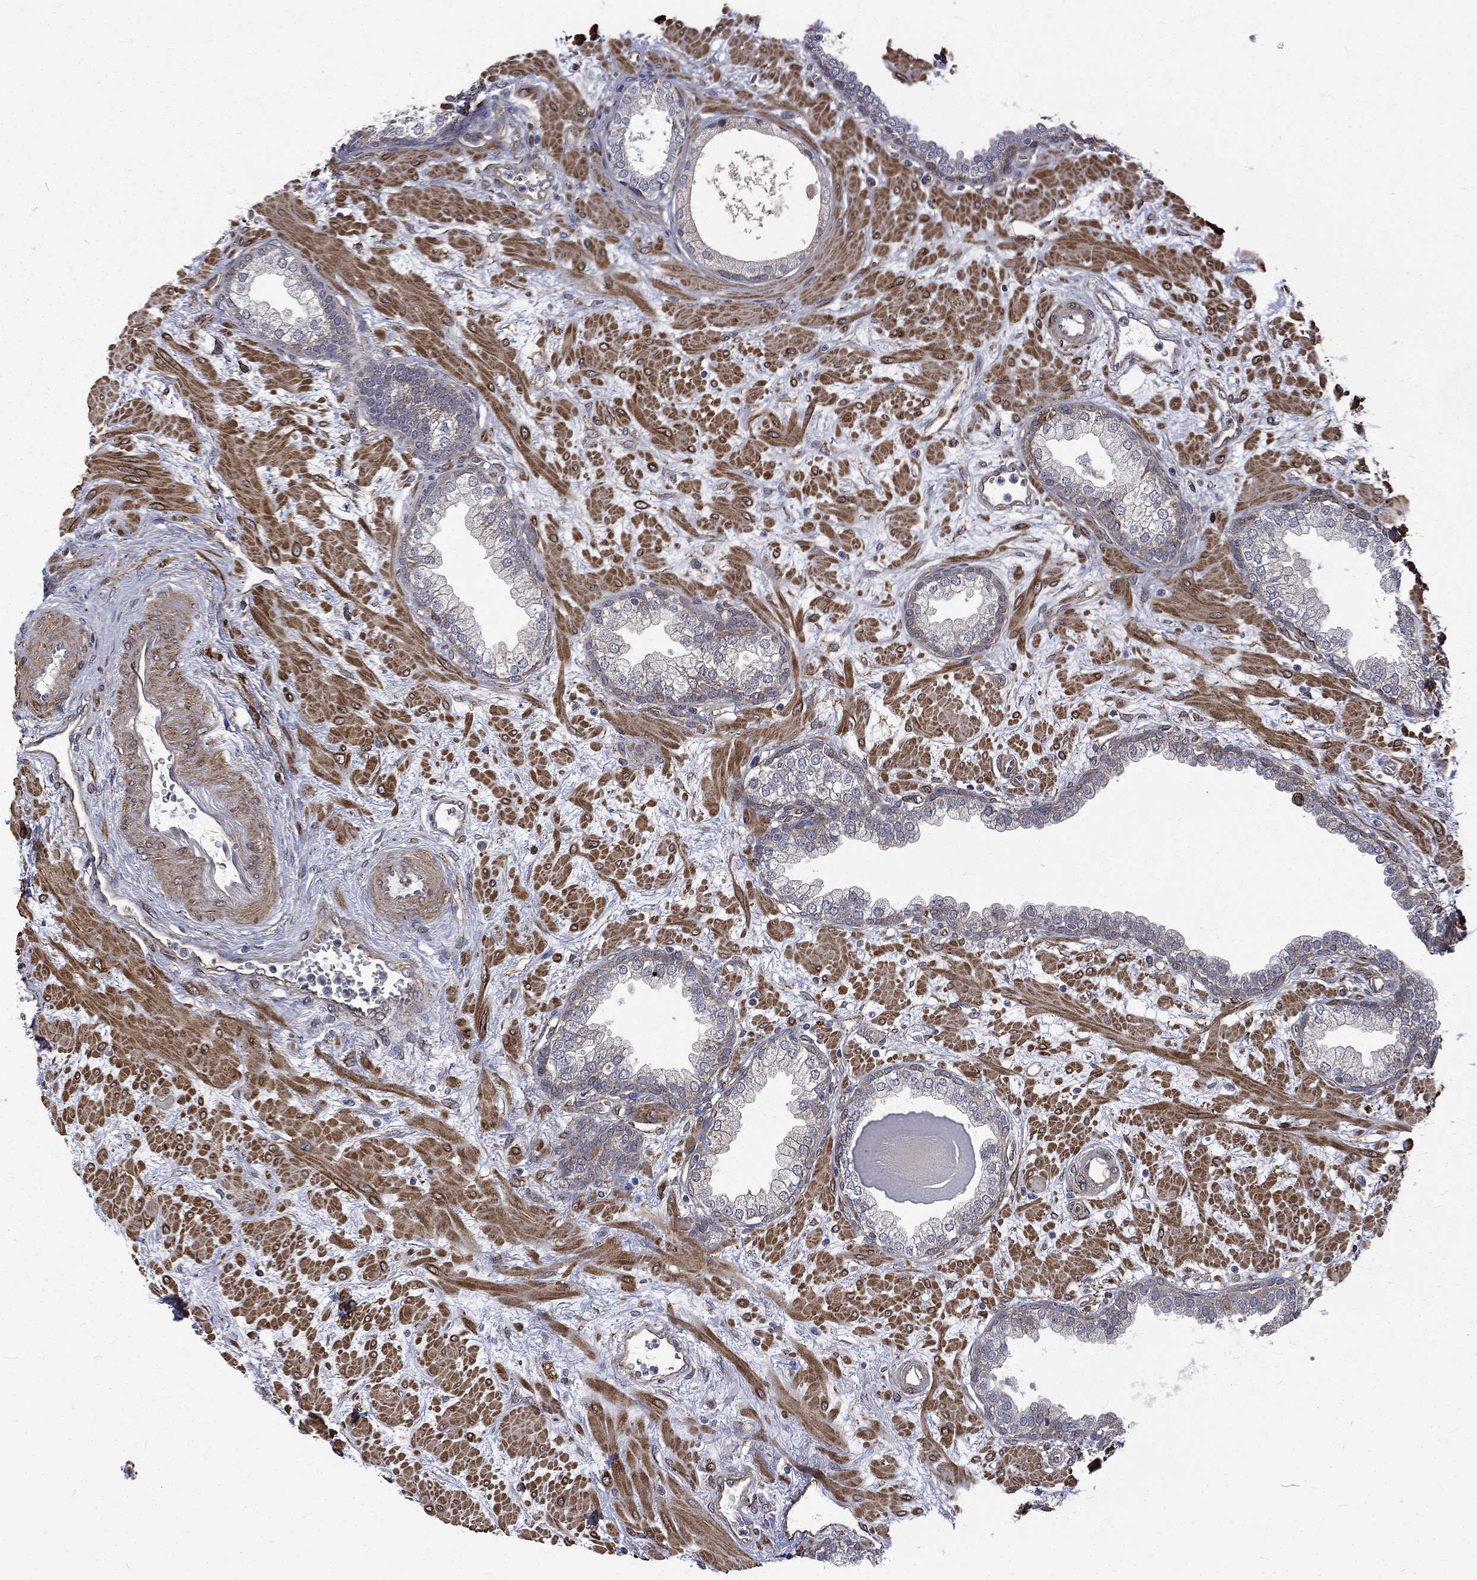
{"staining": {"intensity": "negative", "quantity": "none", "location": "none"}, "tissue": "prostate", "cell_type": "Glandular cells", "image_type": "normal", "snomed": [{"axis": "morphology", "description": "Normal tissue, NOS"}, {"axis": "topography", "description": "Prostate"}], "caption": "The immunohistochemistry image has no significant staining in glandular cells of prostate. (DAB immunohistochemistry visualized using brightfield microscopy, high magnification).", "gene": "PPFIBP1", "patient": {"sex": "male", "age": 63}}